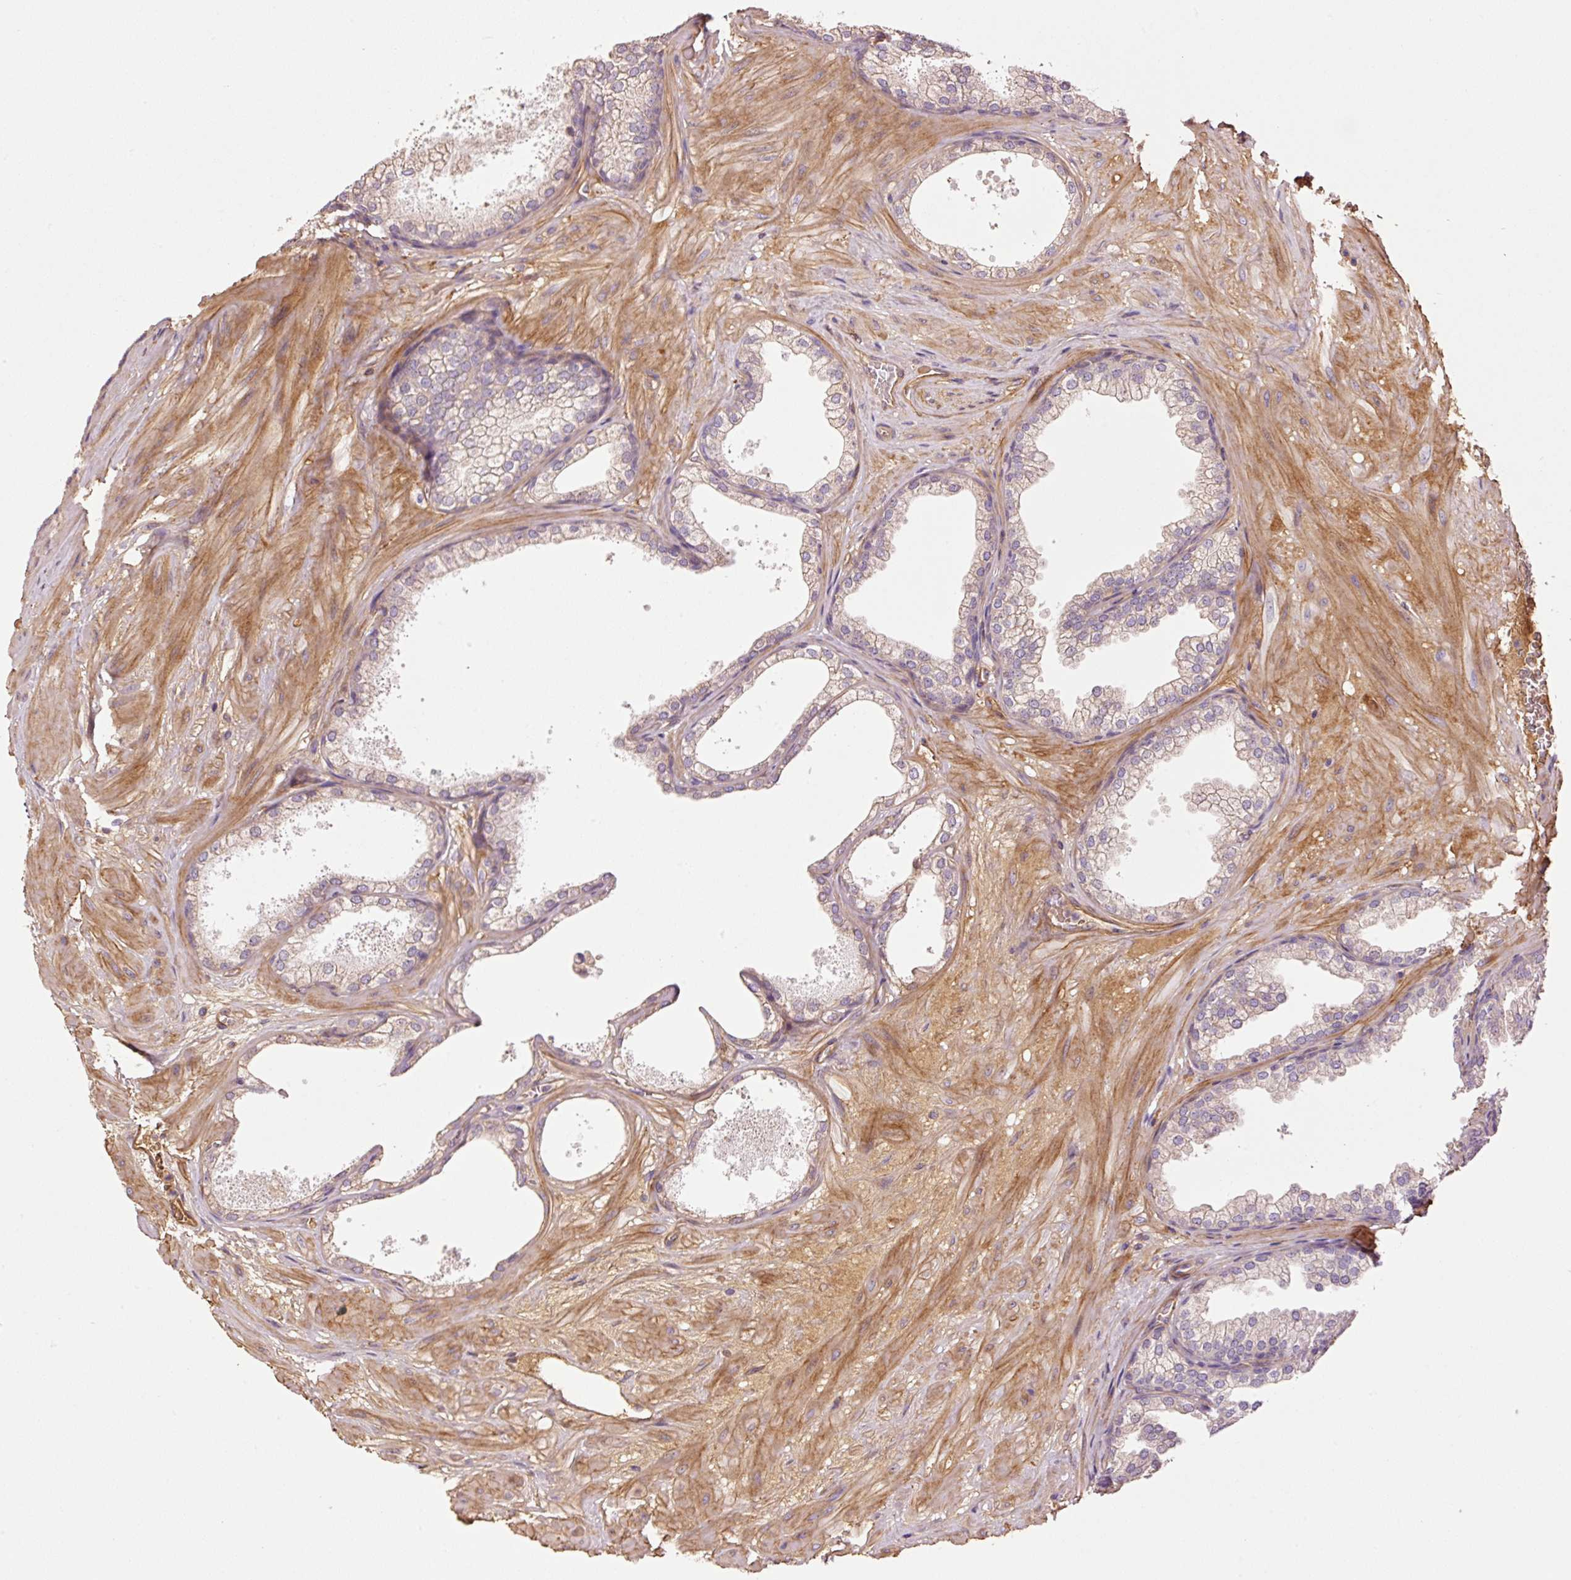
{"staining": {"intensity": "weak", "quantity": "25%-75%", "location": "cytoplasmic/membranous"}, "tissue": "prostate", "cell_type": "Glandular cells", "image_type": "normal", "snomed": [{"axis": "morphology", "description": "Normal tissue, NOS"}, {"axis": "topography", "description": "Prostate"}], "caption": "Glandular cells reveal low levels of weak cytoplasmic/membranous expression in approximately 25%-75% of cells in normal prostate. Immunohistochemistry stains the protein of interest in brown and the nuclei are stained blue.", "gene": "NID2", "patient": {"sex": "male", "age": 37}}